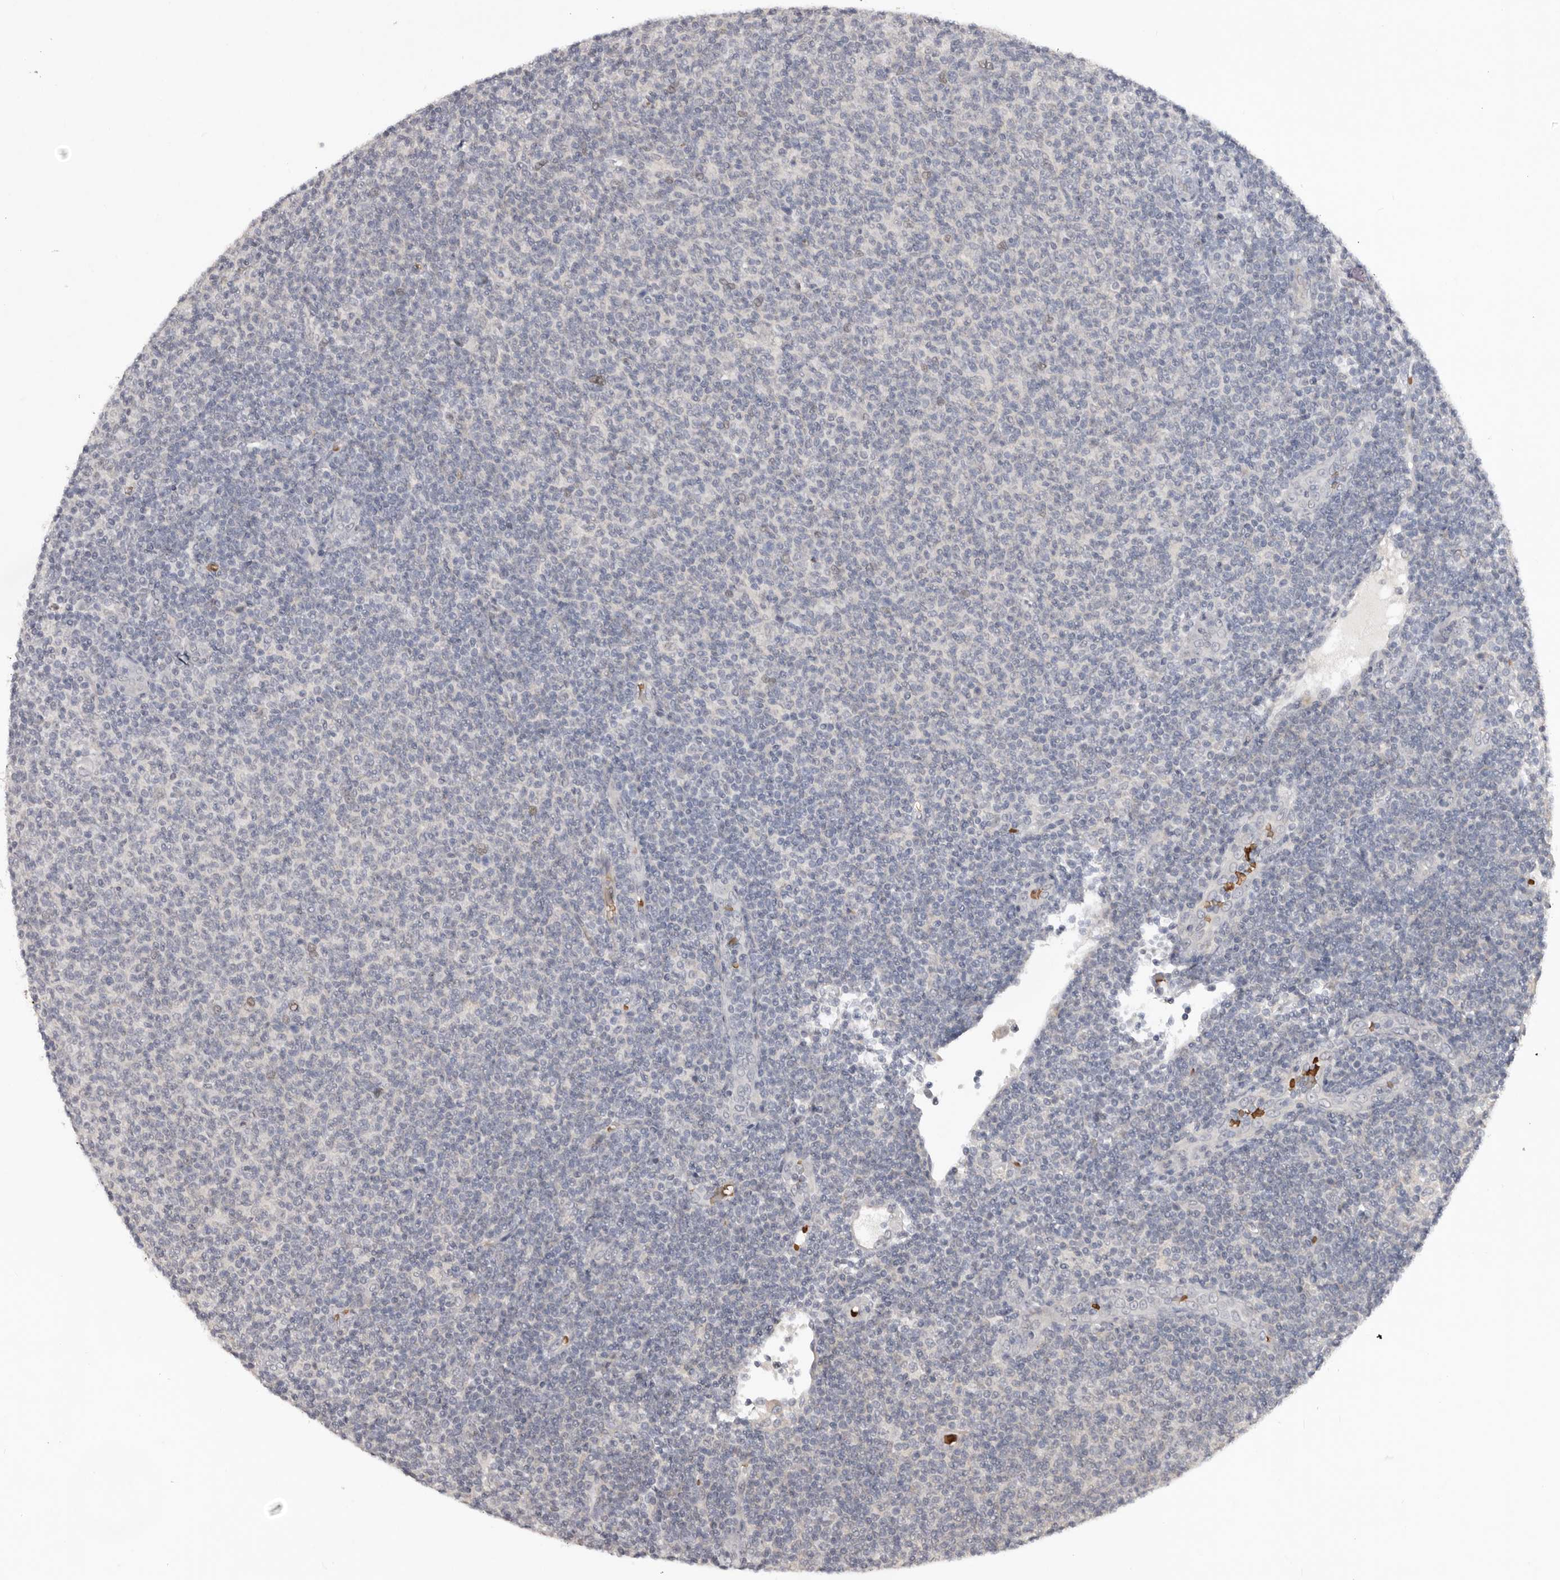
{"staining": {"intensity": "negative", "quantity": "none", "location": "none"}, "tissue": "lymphoma", "cell_type": "Tumor cells", "image_type": "cancer", "snomed": [{"axis": "morphology", "description": "Malignant lymphoma, non-Hodgkin's type, Low grade"}, {"axis": "topography", "description": "Lymph node"}], "caption": "A photomicrograph of malignant lymphoma, non-Hodgkin's type (low-grade) stained for a protein displays no brown staining in tumor cells. (DAB immunohistochemistry (IHC), high magnification).", "gene": "TNR", "patient": {"sex": "male", "age": 66}}